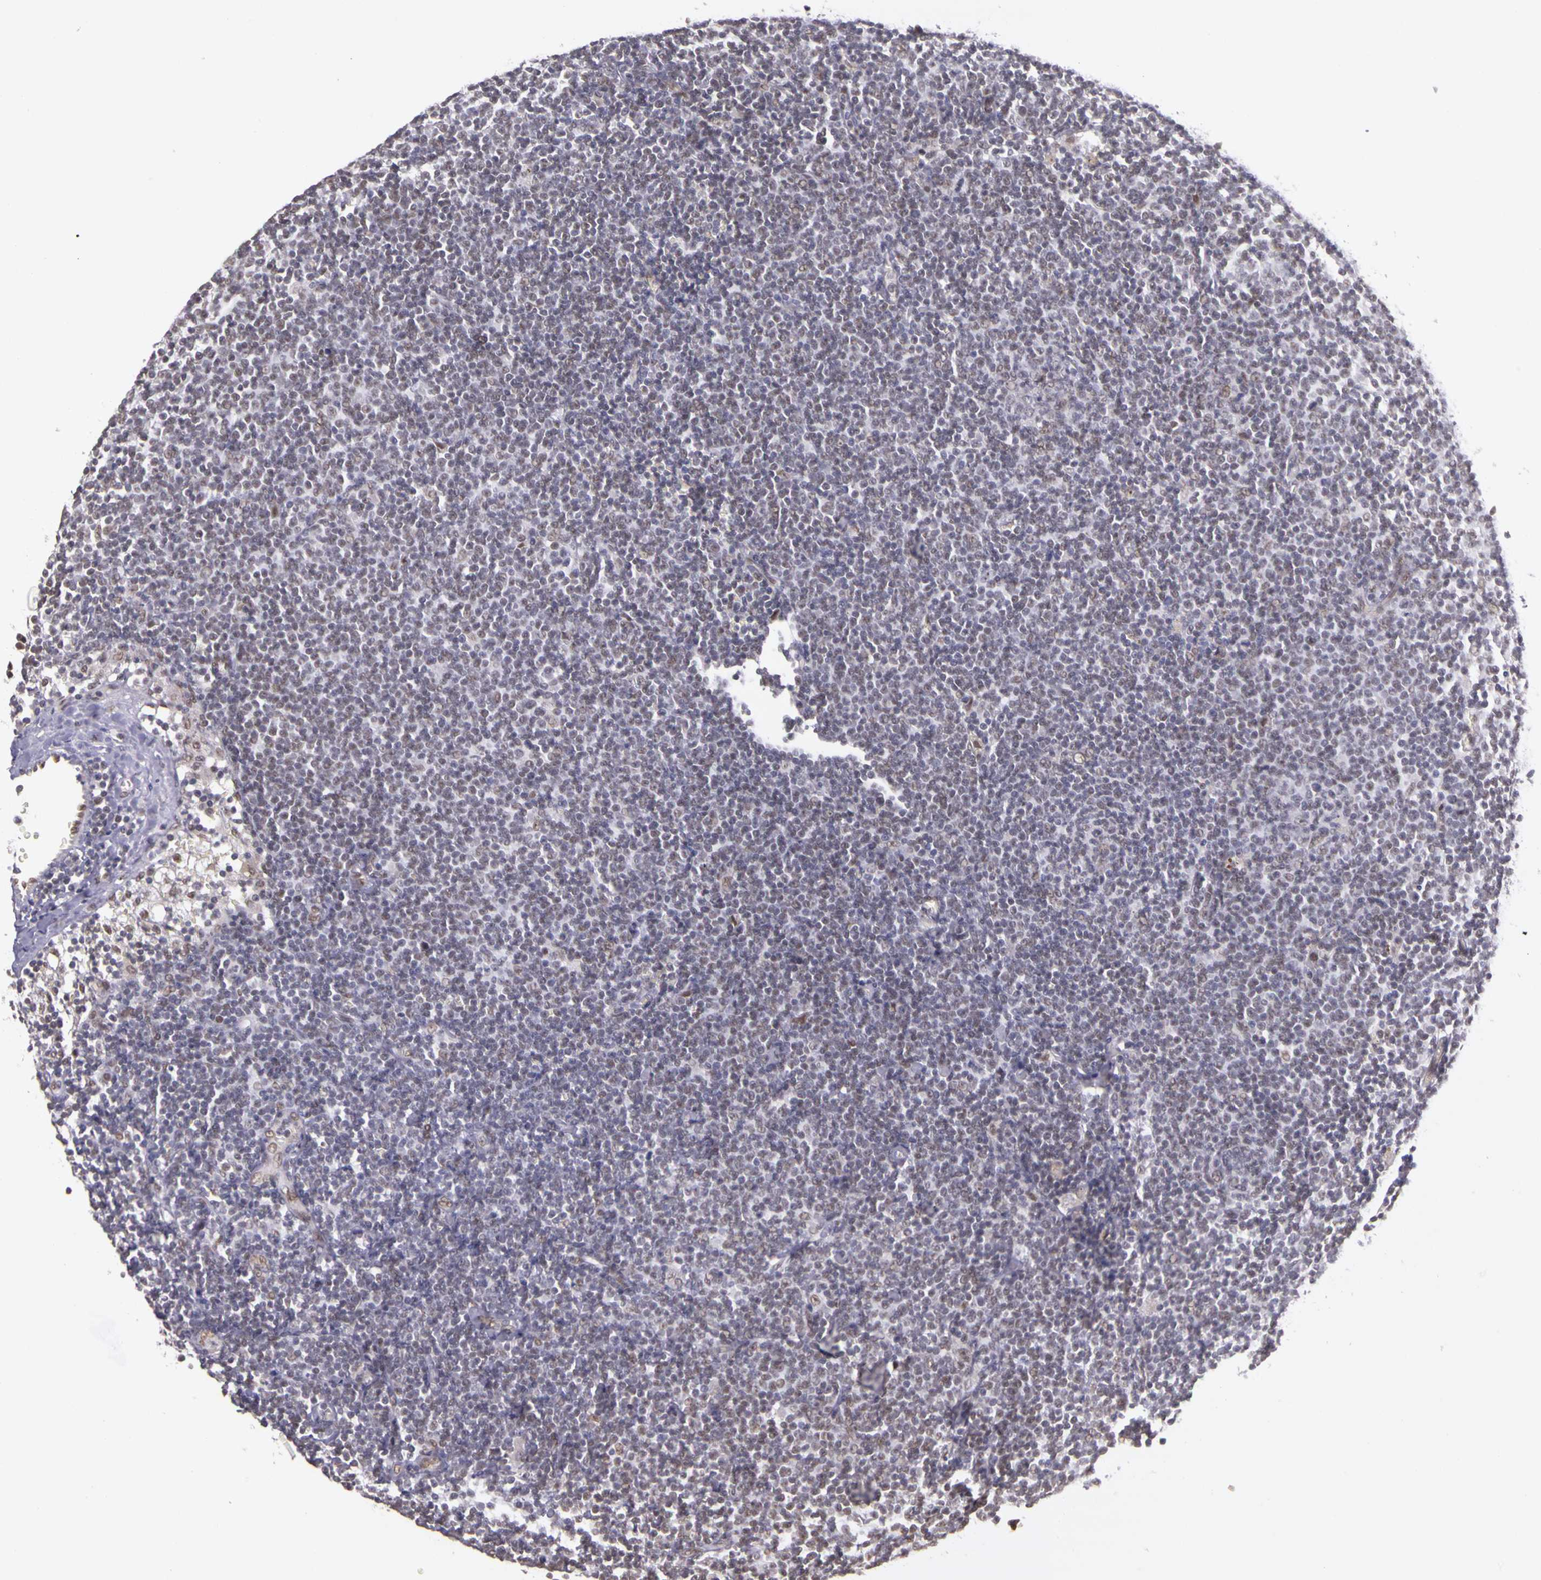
{"staining": {"intensity": "weak", "quantity": "25%-75%", "location": "nuclear"}, "tissue": "lymphoma", "cell_type": "Tumor cells", "image_type": "cancer", "snomed": [{"axis": "morphology", "description": "Malignant lymphoma, non-Hodgkin's type, Low grade"}, {"axis": "topography", "description": "Lymph node"}], "caption": "This is a photomicrograph of immunohistochemistry staining of lymphoma, which shows weak staining in the nuclear of tumor cells.", "gene": "WDR13", "patient": {"sex": "male", "age": 65}}